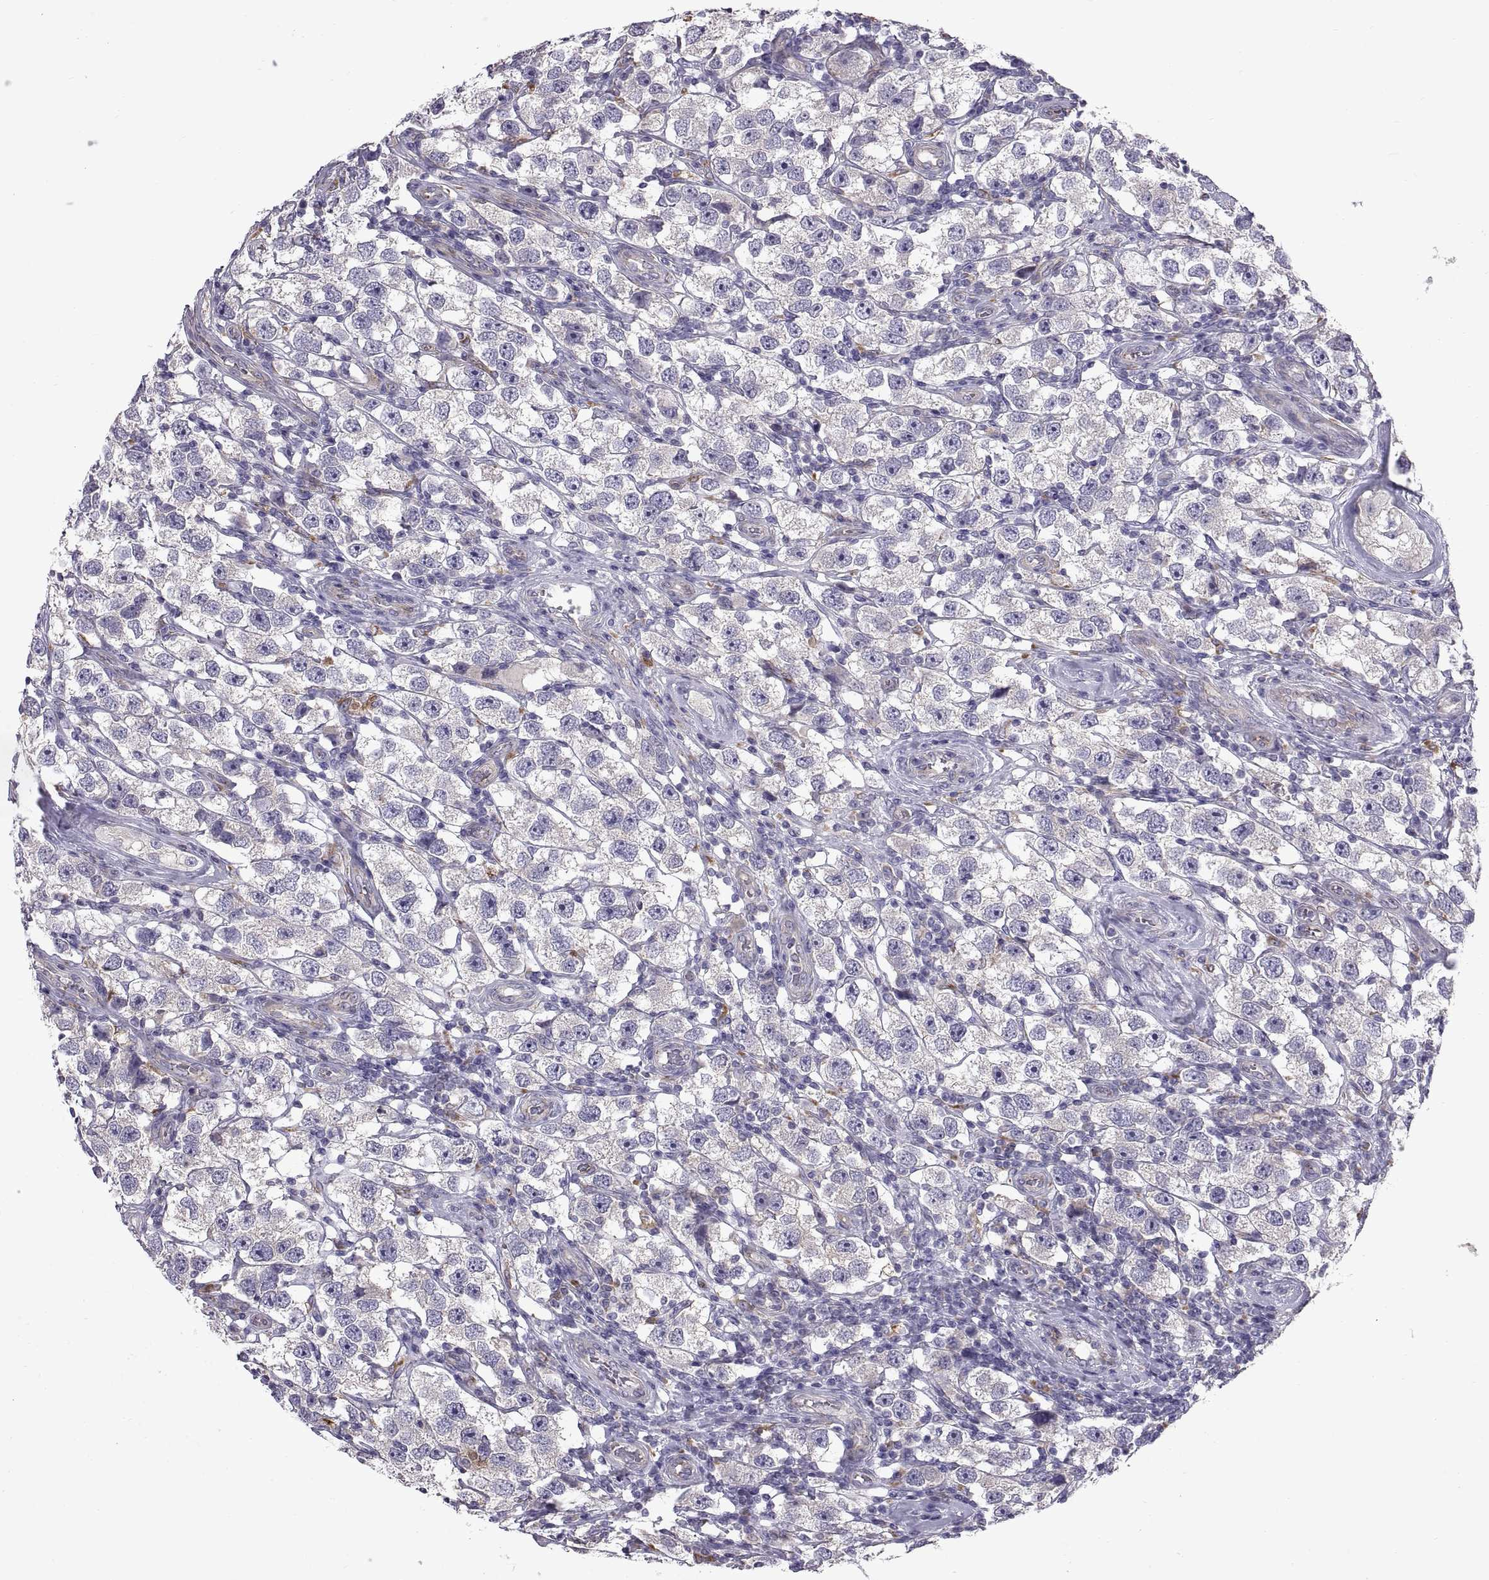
{"staining": {"intensity": "negative", "quantity": "none", "location": "none"}, "tissue": "testis cancer", "cell_type": "Tumor cells", "image_type": "cancer", "snomed": [{"axis": "morphology", "description": "Seminoma, NOS"}, {"axis": "topography", "description": "Testis"}], "caption": "An image of testis cancer (seminoma) stained for a protein shows no brown staining in tumor cells.", "gene": "ARSL", "patient": {"sex": "male", "age": 26}}